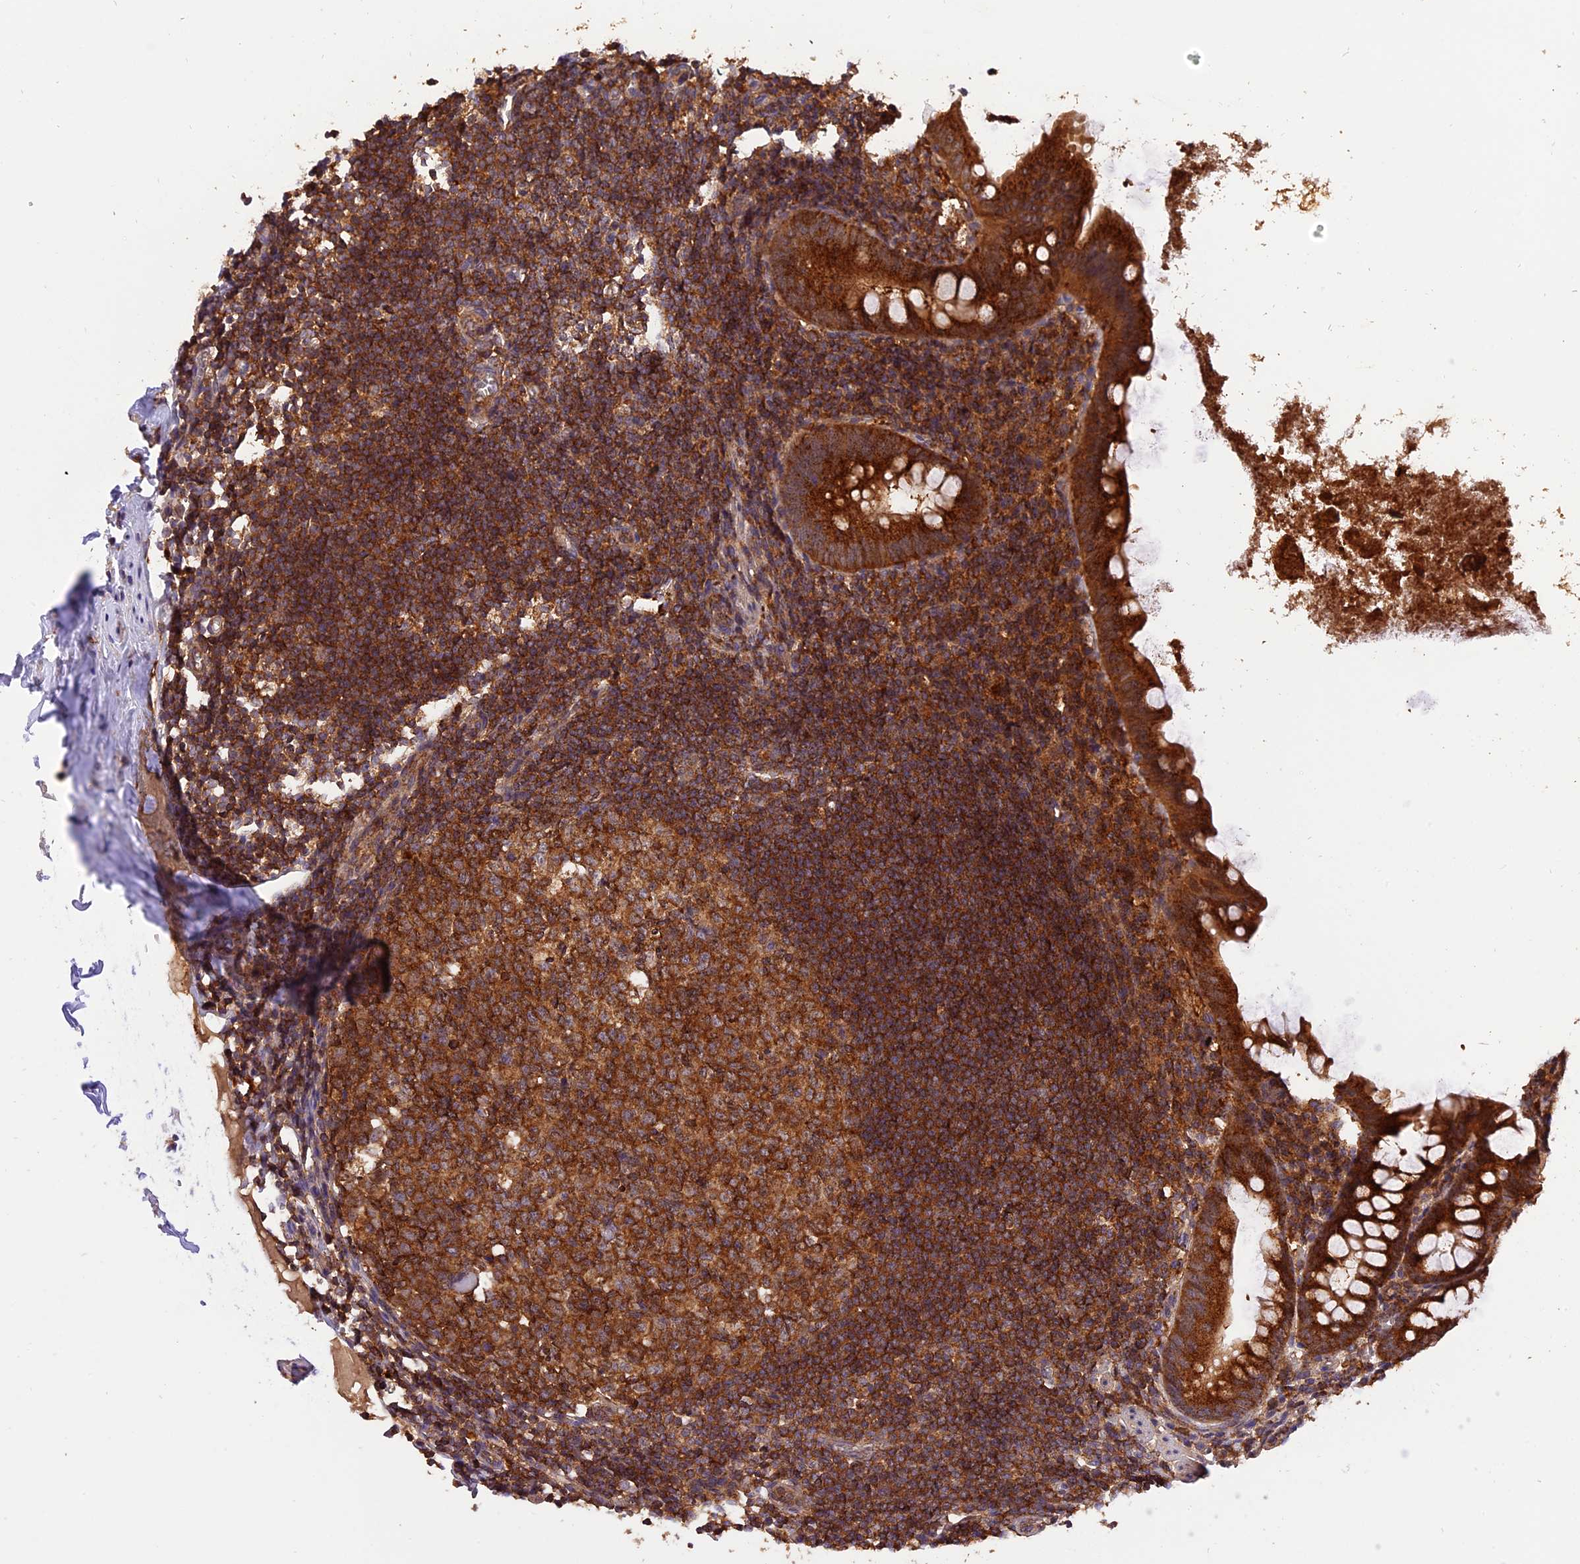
{"staining": {"intensity": "strong", "quantity": ">75%", "location": "cytoplasmic/membranous"}, "tissue": "appendix", "cell_type": "Glandular cells", "image_type": "normal", "snomed": [{"axis": "morphology", "description": "Normal tissue, NOS"}, {"axis": "topography", "description": "Appendix"}], "caption": "A high-resolution image shows immunohistochemistry (IHC) staining of benign appendix, which exhibits strong cytoplasmic/membranous positivity in about >75% of glandular cells. The staining is performed using DAB (3,3'-diaminobenzidine) brown chromogen to label protein expression. The nuclei are counter-stained blue using hematoxylin.", "gene": "PEX3", "patient": {"sex": "female", "age": 51}}